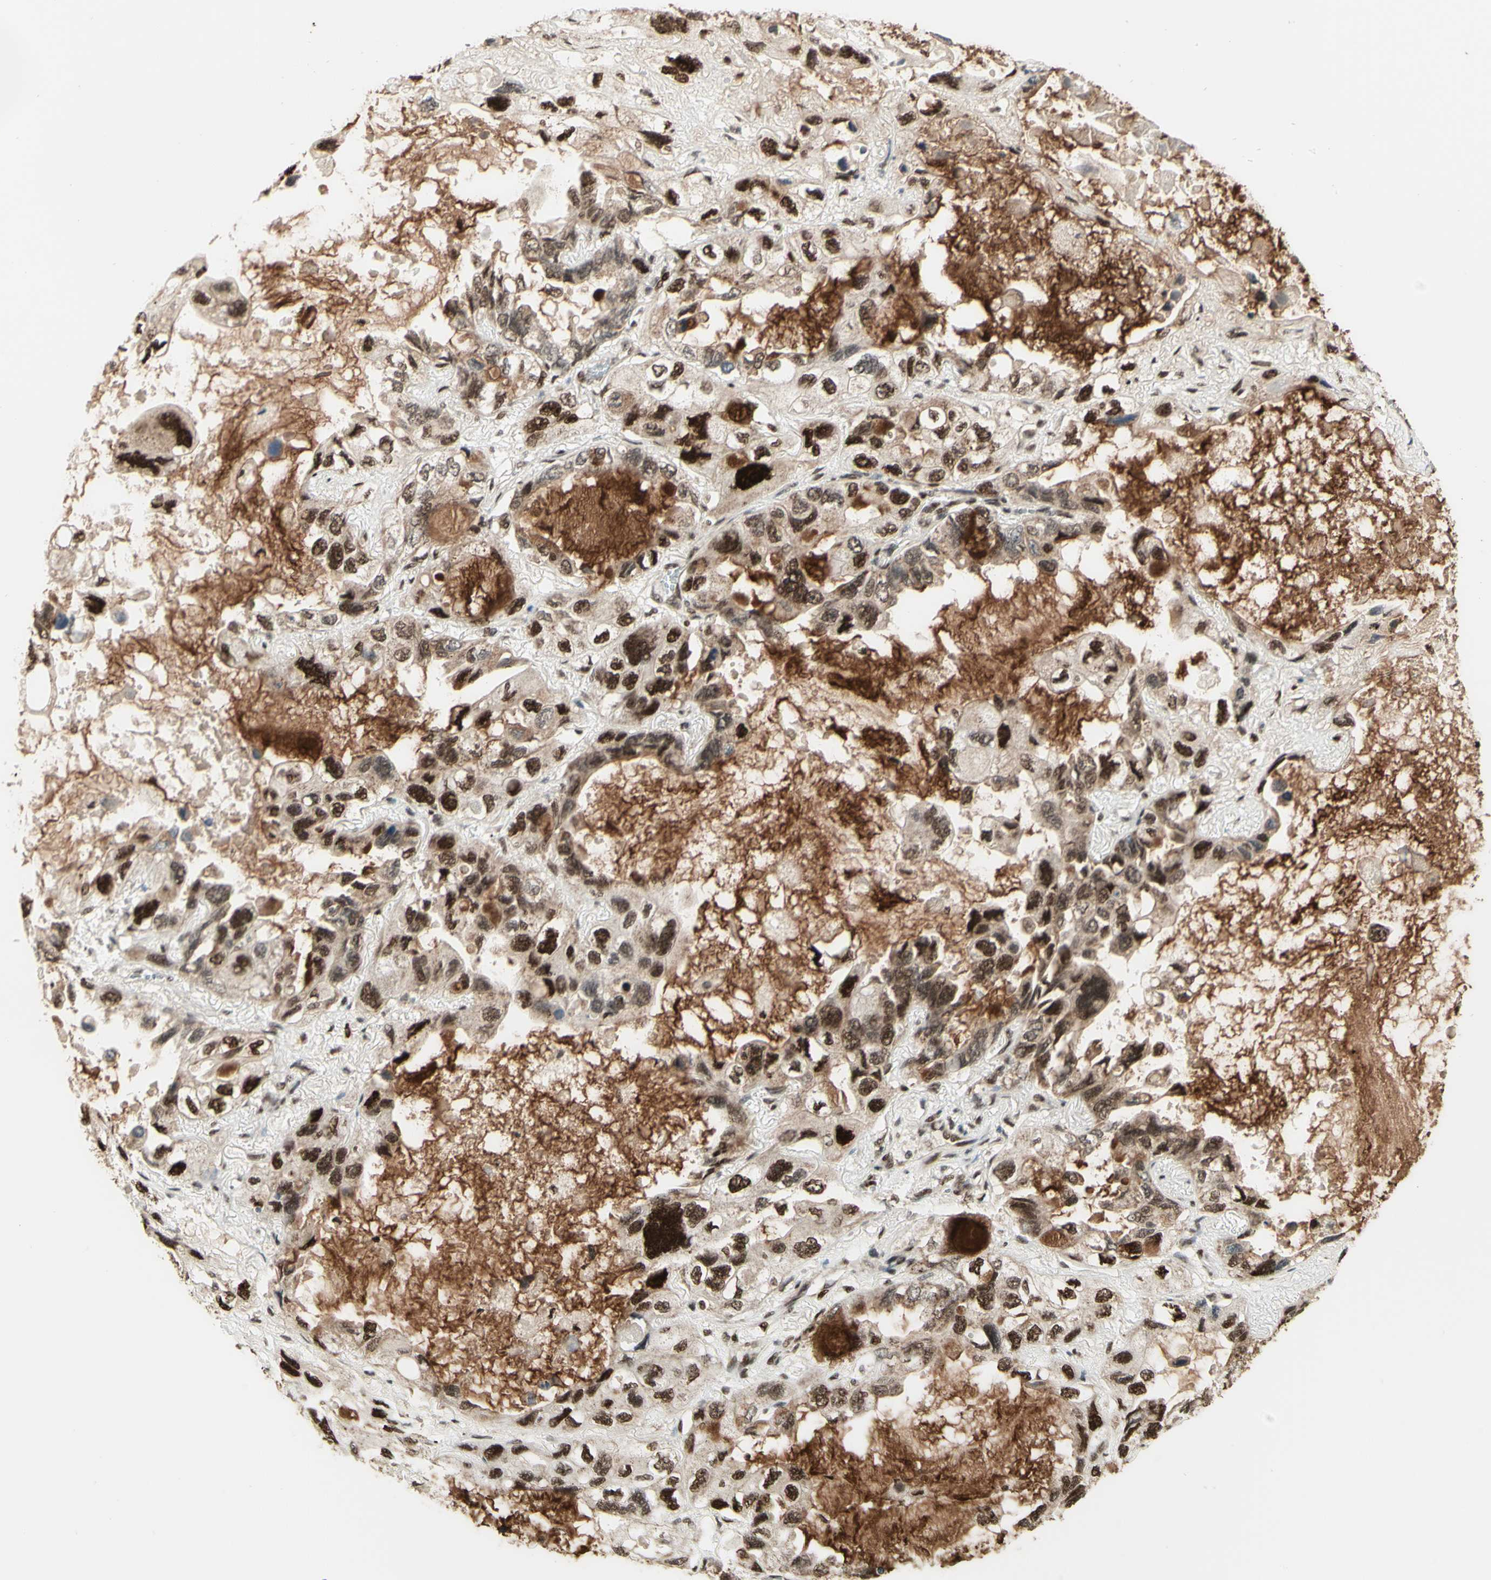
{"staining": {"intensity": "strong", "quantity": "25%-75%", "location": "nuclear"}, "tissue": "lung cancer", "cell_type": "Tumor cells", "image_type": "cancer", "snomed": [{"axis": "morphology", "description": "Squamous cell carcinoma, NOS"}, {"axis": "topography", "description": "Lung"}], "caption": "The photomicrograph exhibits immunohistochemical staining of lung cancer (squamous cell carcinoma). There is strong nuclear staining is present in about 25%-75% of tumor cells.", "gene": "NR3C1", "patient": {"sex": "female", "age": 73}}